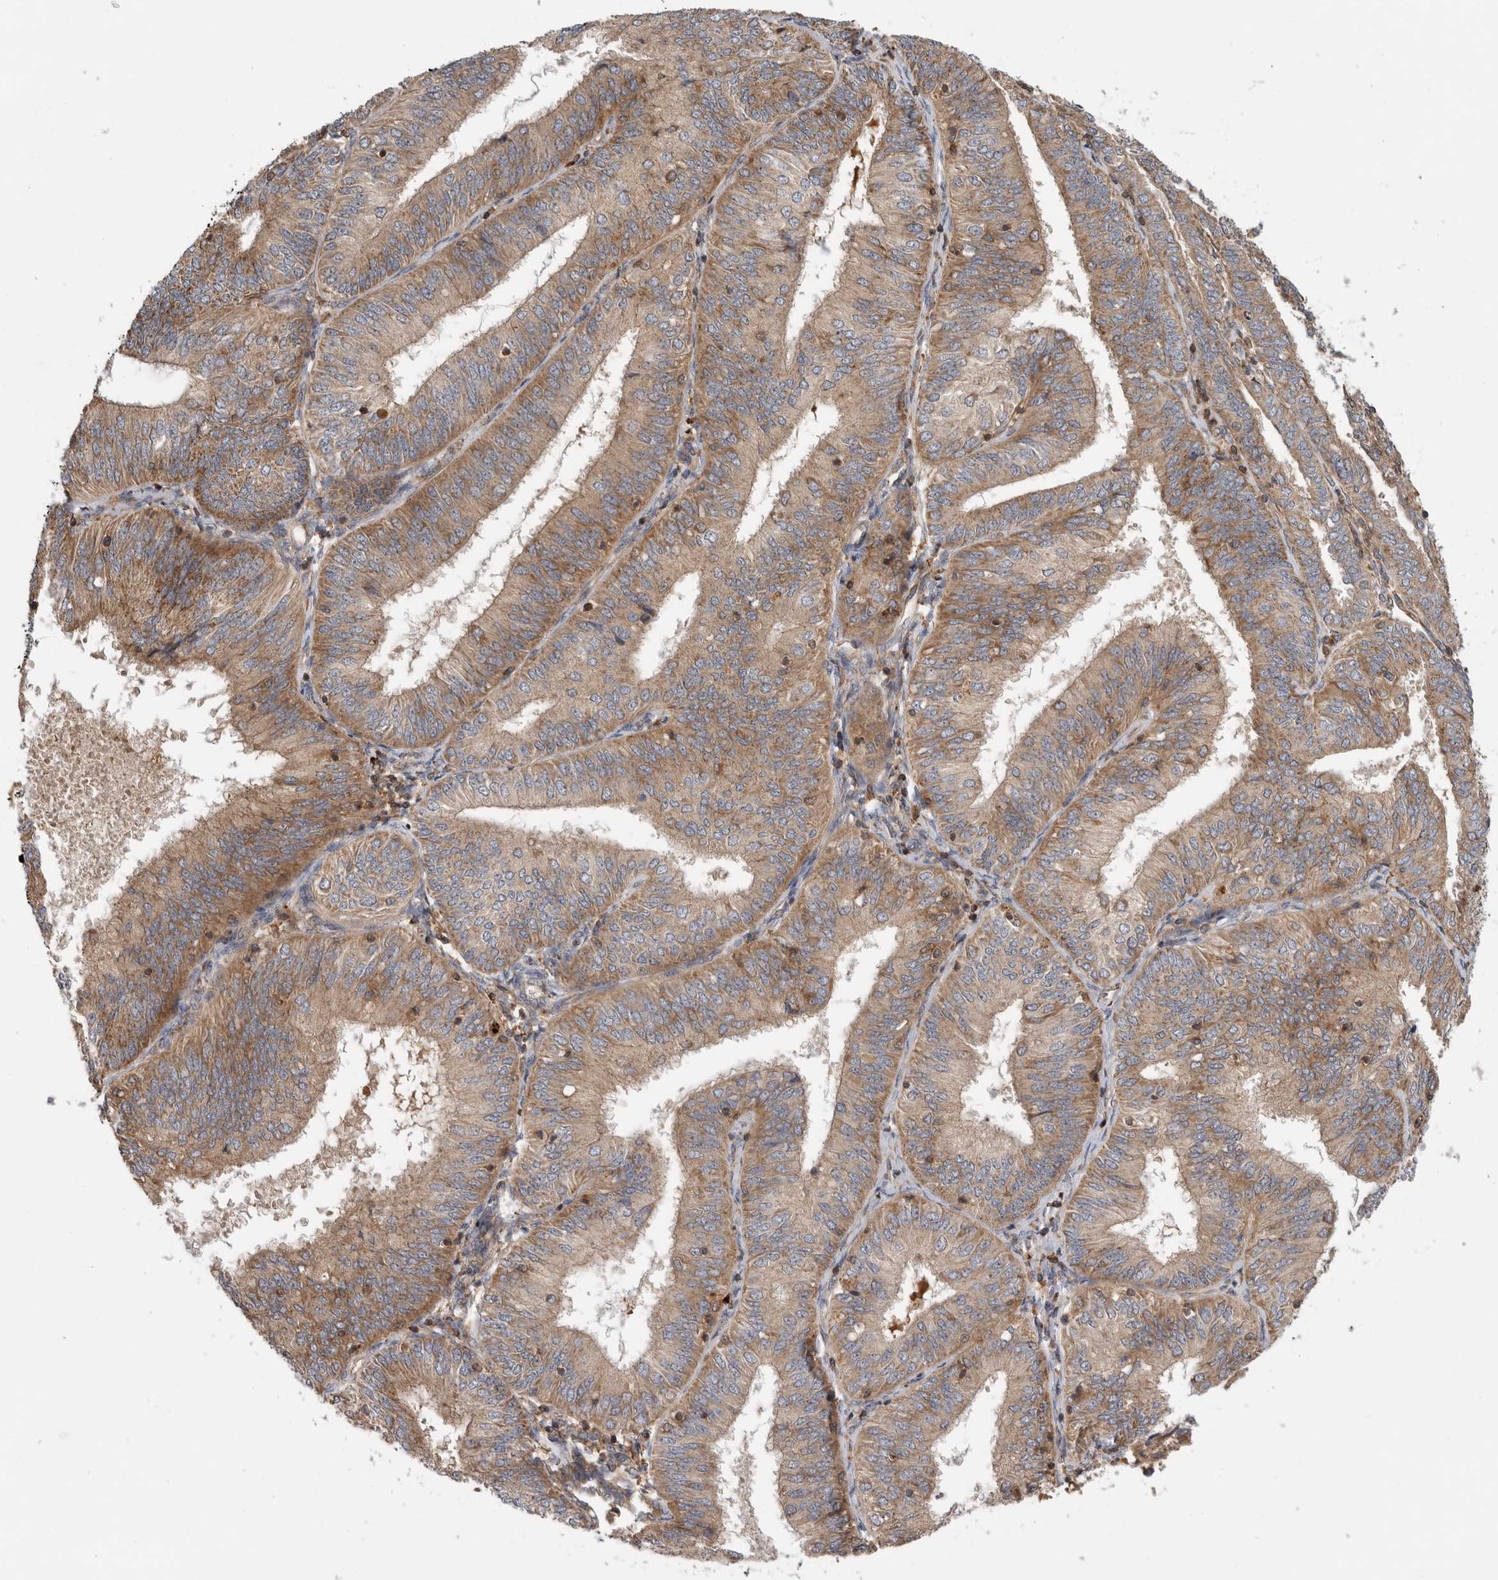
{"staining": {"intensity": "moderate", "quantity": ">75%", "location": "cytoplasmic/membranous"}, "tissue": "endometrial cancer", "cell_type": "Tumor cells", "image_type": "cancer", "snomed": [{"axis": "morphology", "description": "Adenocarcinoma, NOS"}, {"axis": "topography", "description": "Endometrium"}], "caption": "Adenocarcinoma (endometrial) stained for a protein (brown) exhibits moderate cytoplasmic/membranous positive staining in approximately >75% of tumor cells.", "gene": "GRIK2", "patient": {"sex": "female", "age": 58}}